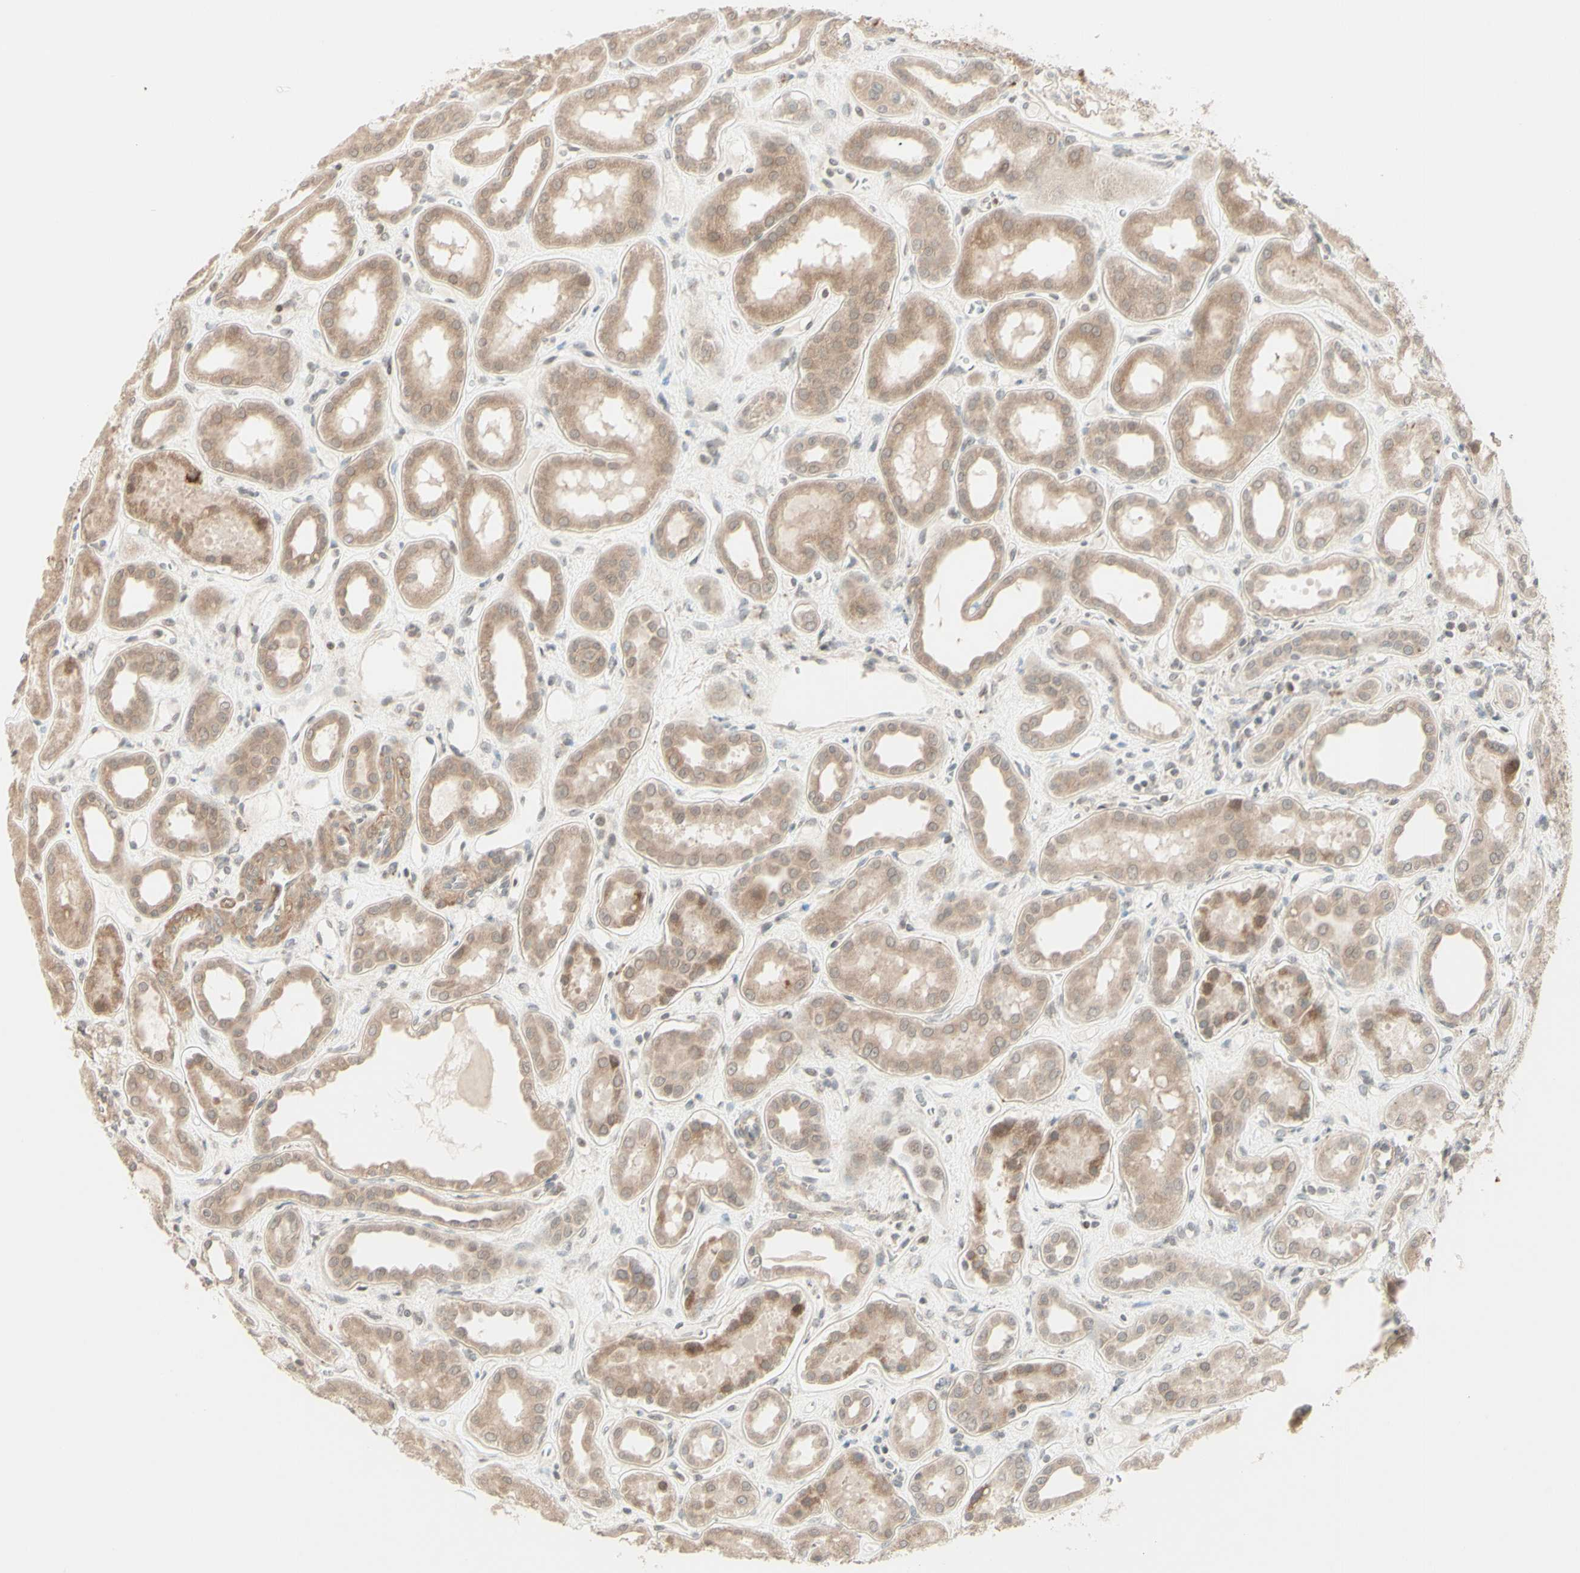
{"staining": {"intensity": "weak", "quantity": ">75%", "location": "cytoplasmic/membranous"}, "tissue": "kidney", "cell_type": "Cells in glomeruli", "image_type": "normal", "snomed": [{"axis": "morphology", "description": "Normal tissue, NOS"}, {"axis": "topography", "description": "Kidney"}], "caption": "High-magnification brightfield microscopy of normal kidney stained with DAB (3,3'-diaminobenzidine) (brown) and counterstained with hematoxylin (blue). cells in glomeruli exhibit weak cytoplasmic/membranous expression is seen in approximately>75% of cells.", "gene": "ZW10", "patient": {"sex": "male", "age": 59}}